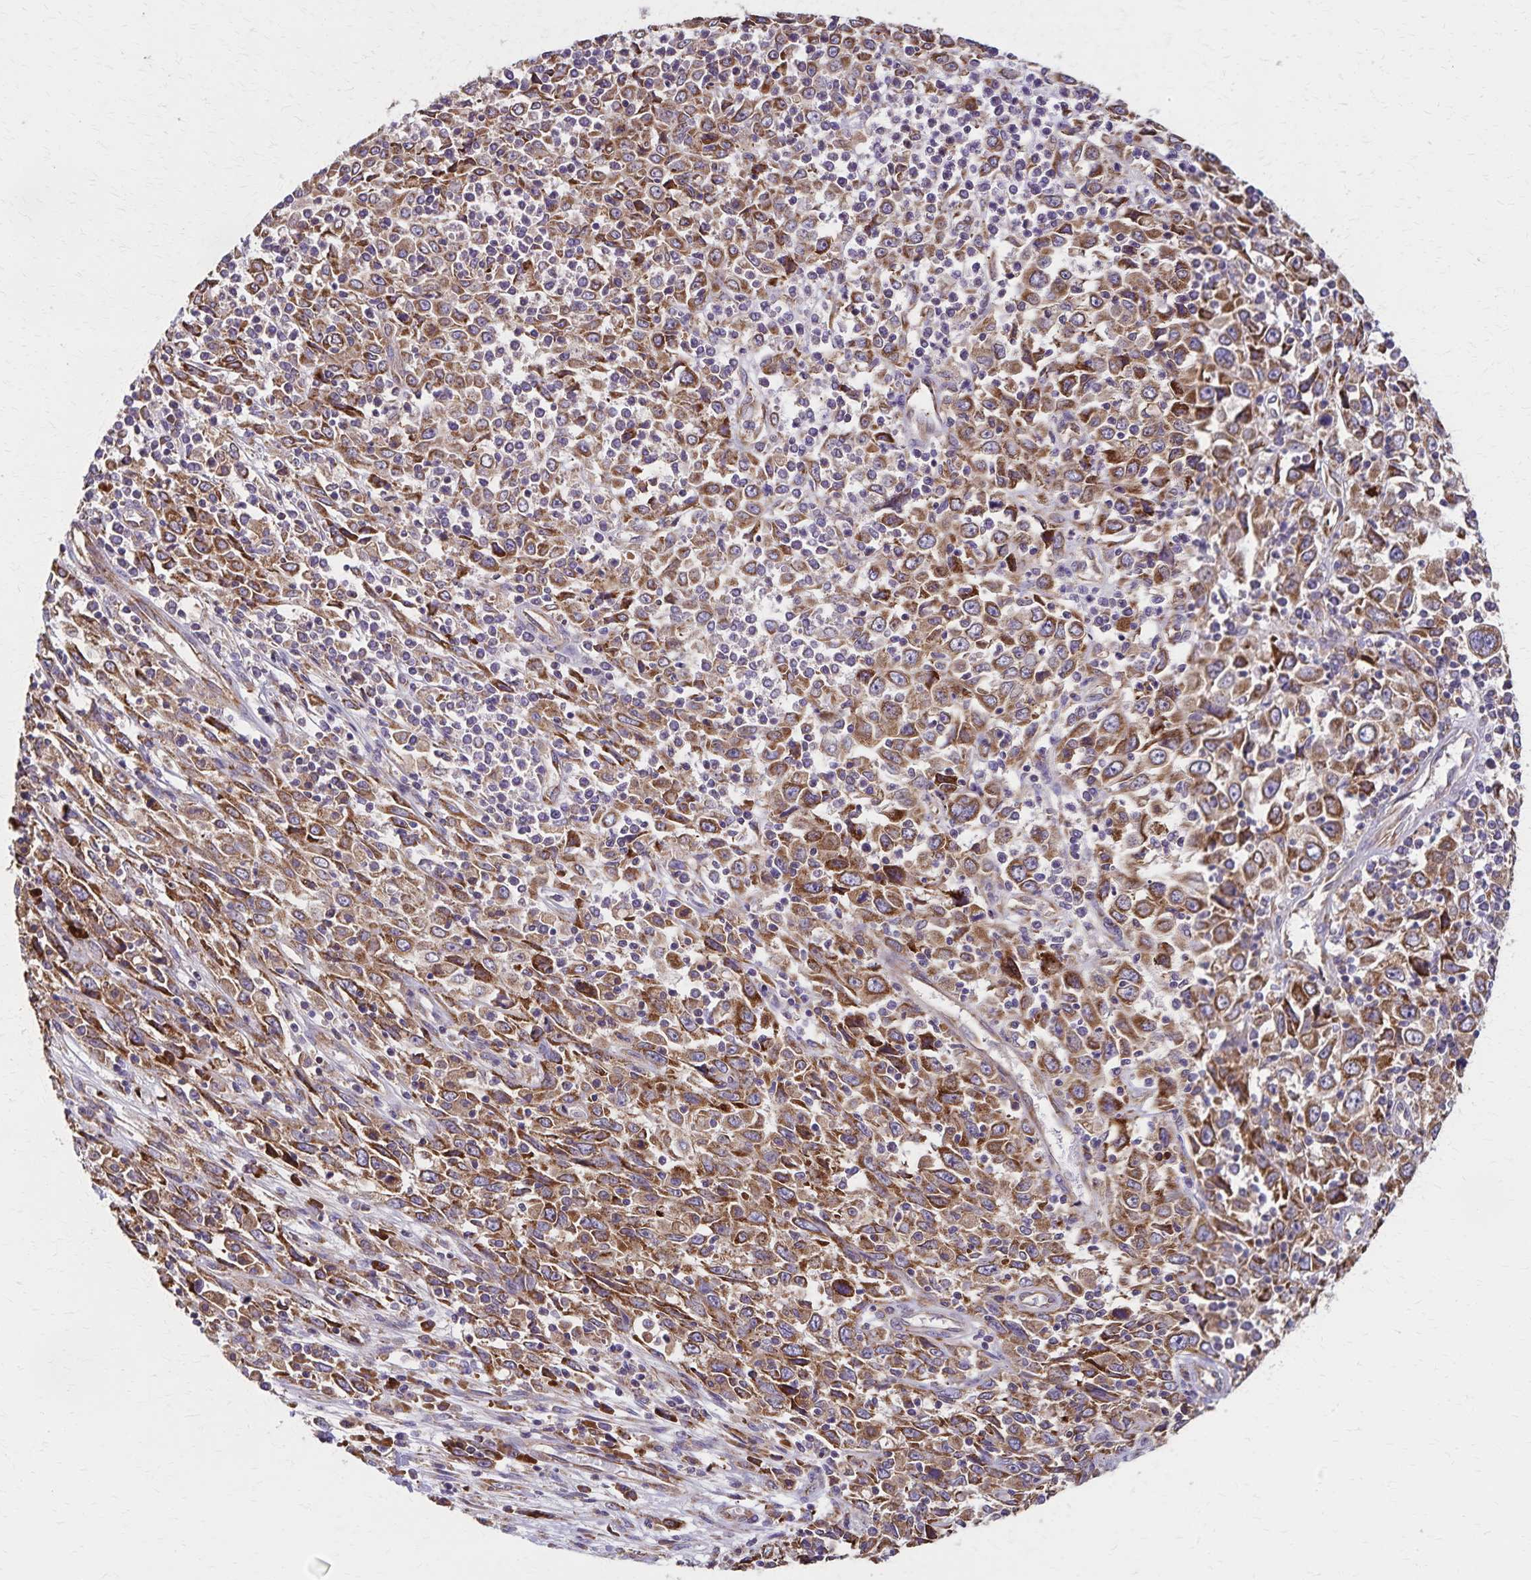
{"staining": {"intensity": "strong", "quantity": ">75%", "location": "cytoplasmic/membranous"}, "tissue": "cervical cancer", "cell_type": "Tumor cells", "image_type": "cancer", "snomed": [{"axis": "morphology", "description": "Adenocarcinoma, NOS"}, {"axis": "topography", "description": "Cervix"}], "caption": "The immunohistochemical stain highlights strong cytoplasmic/membranous expression in tumor cells of adenocarcinoma (cervical) tissue.", "gene": "RNF10", "patient": {"sex": "female", "age": 40}}